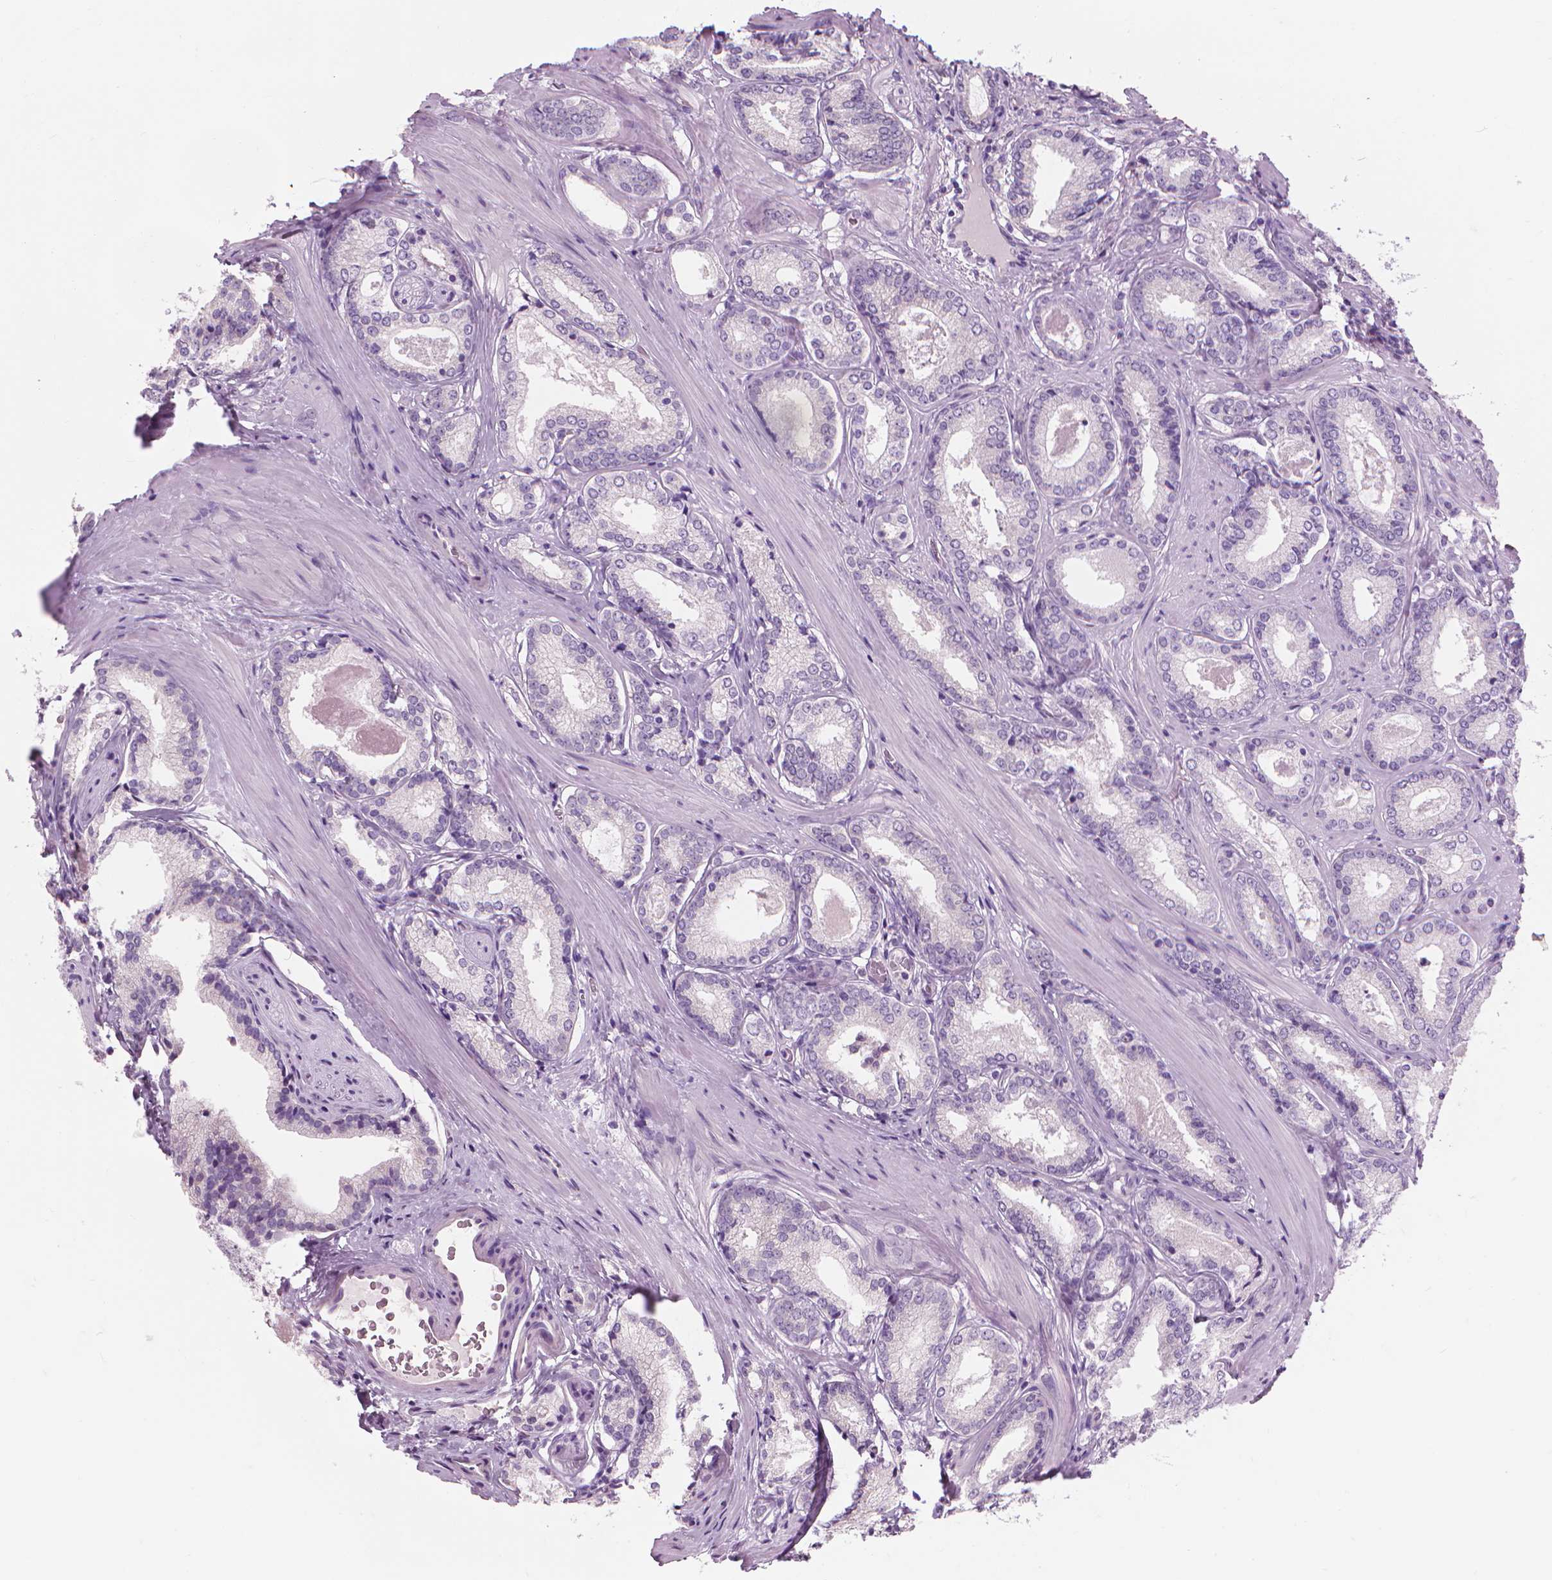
{"staining": {"intensity": "negative", "quantity": "none", "location": "none"}, "tissue": "prostate cancer", "cell_type": "Tumor cells", "image_type": "cancer", "snomed": [{"axis": "morphology", "description": "Adenocarcinoma, Low grade"}, {"axis": "topography", "description": "Prostate"}], "caption": "The immunohistochemistry (IHC) image has no significant staining in tumor cells of prostate low-grade adenocarcinoma tissue.", "gene": "CFAP126", "patient": {"sex": "male", "age": 56}}